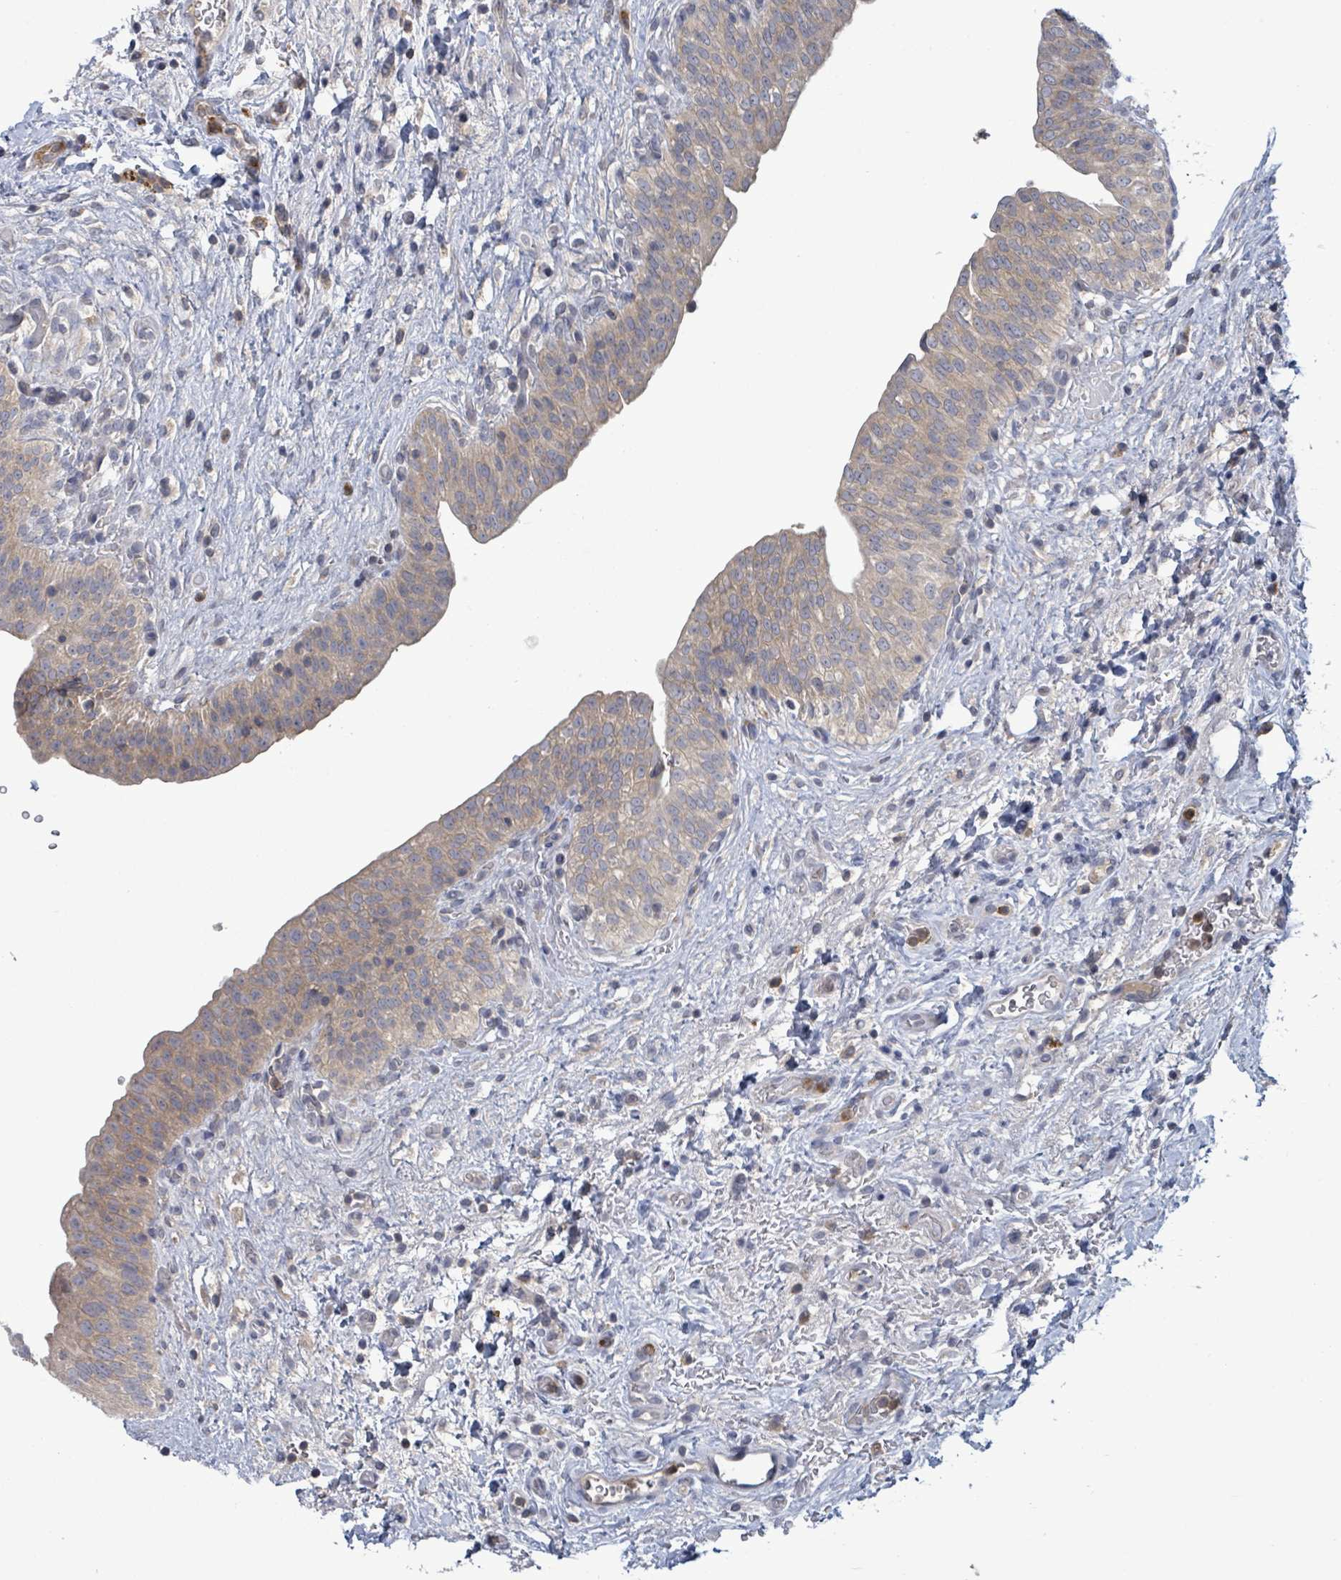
{"staining": {"intensity": "moderate", "quantity": ">75%", "location": "cytoplasmic/membranous"}, "tissue": "urinary bladder", "cell_type": "Urothelial cells", "image_type": "normal", "snomed": [{"axis": "morphology", "description": "Normal tissue, NOS"}, {"axis": "topography", "description": "Urinary bladder"}], "caption": "IHC photomicrograph of benign human urinary bladder stained for a protein (brown), which displays medium levels of moderate cytoplasmic/membranous positivity in about >75% of urothelial cells.", "gene": "SERPINE3", "patient": {"sex": "male", "age": 69}}